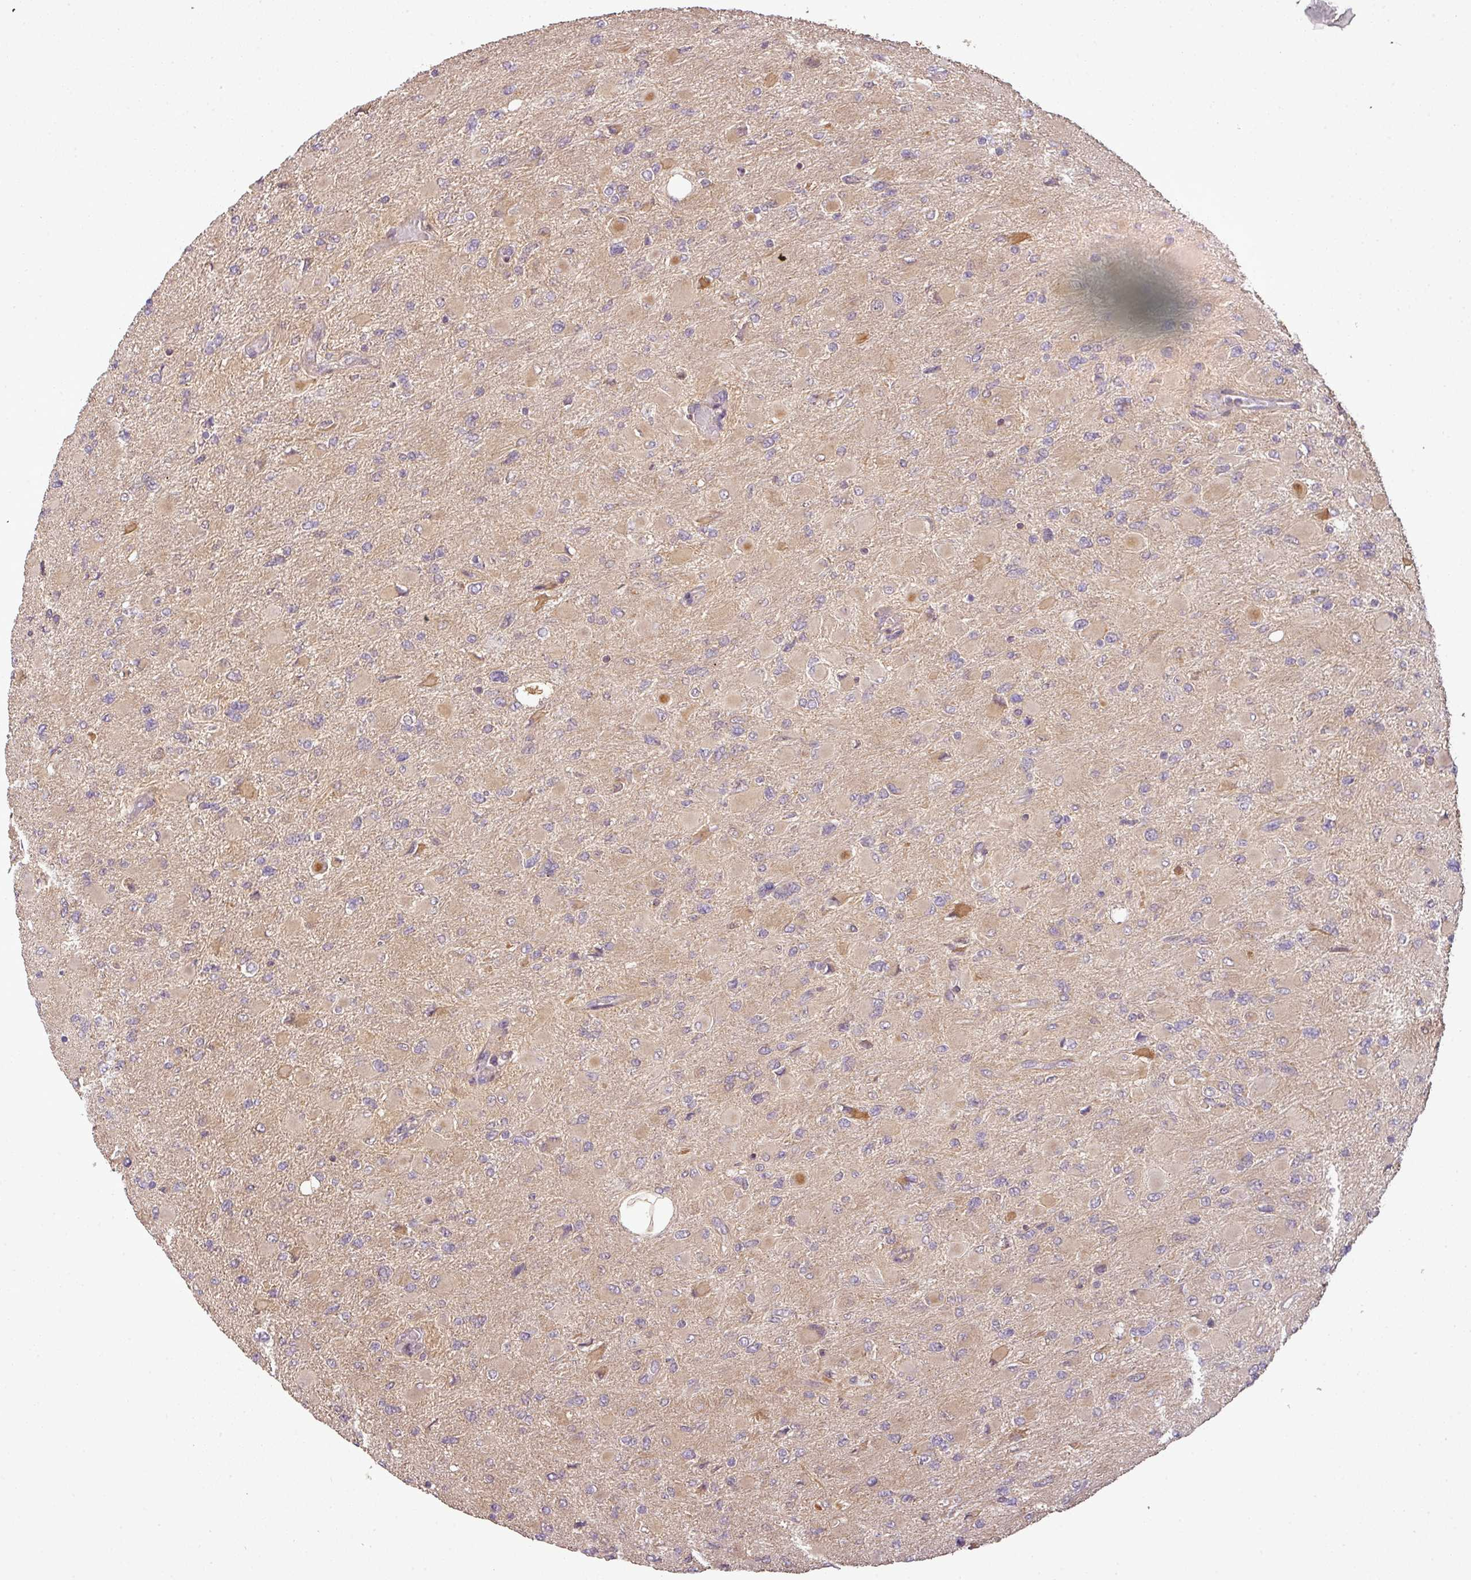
{"staining": {"intensity": "moderate", "quantity": "<25%", "location": "cytoplasmic/membranous"}, "tissue": "glioma", "cell_type": "Tumor cells", "image_type": "cancer", "snomed": [{"axis": "morphology", "description": "Glioma, malignant, High grade"}, {"axis": "topography", "description": "Cerebral cortex"}], "caption": "Moderate cytoplasmic/membranous protein staining is seen in approximately <25% of tumor cells in glioma.", "gene": "FAIM", "patient": {"sex": "female", "age": 36}}